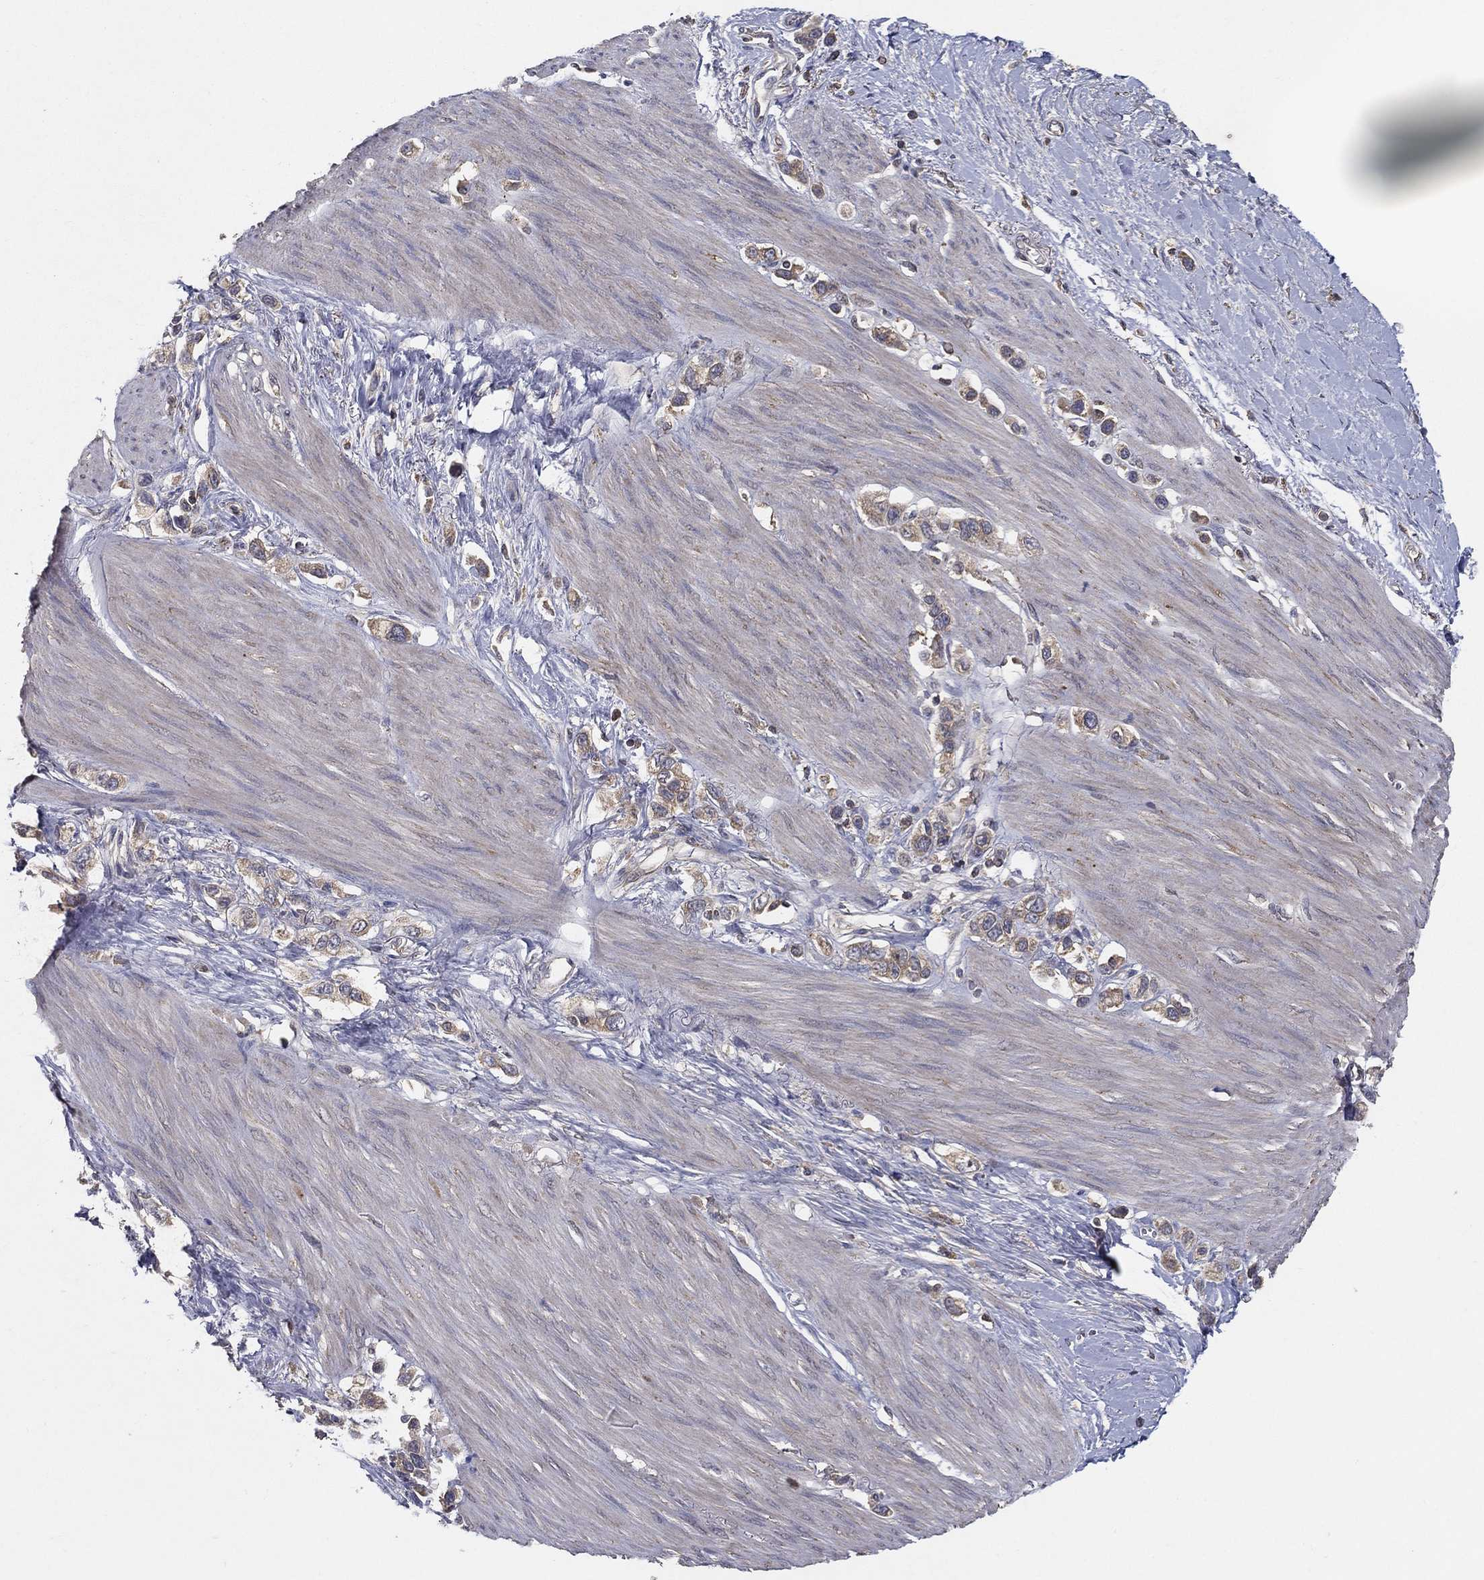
{"staining": {"intensity": "weak", "quantity": "25%-75%", "location": "cytoplasmic/membranous"}, "tissue": "stomach cancer", "cell_type": "Tumor cells", "image_type": "cancer", "snomed": [{"axis": "morphology", "description": "Normal tissue, NOS"}, {"axis": "morphology", "description": "Adenocarcinoma, NOS"}, {"axis": "morphology", "description": "Adenocarcinoma, High grade"}, {"axis": "topography", "description": "Stomach, upper"}, {"axis": "topography", "description": "Stomach"}], "caption": "A brown stain labels weak cytoplasmic/membranous positivity of a protein in human stomach cancer tumor cells. (DAB = brown stain, brightfield microscopy at high magnification).", "gene": "MT-ND1", "patient": {"sex": "female", "age": 65}}